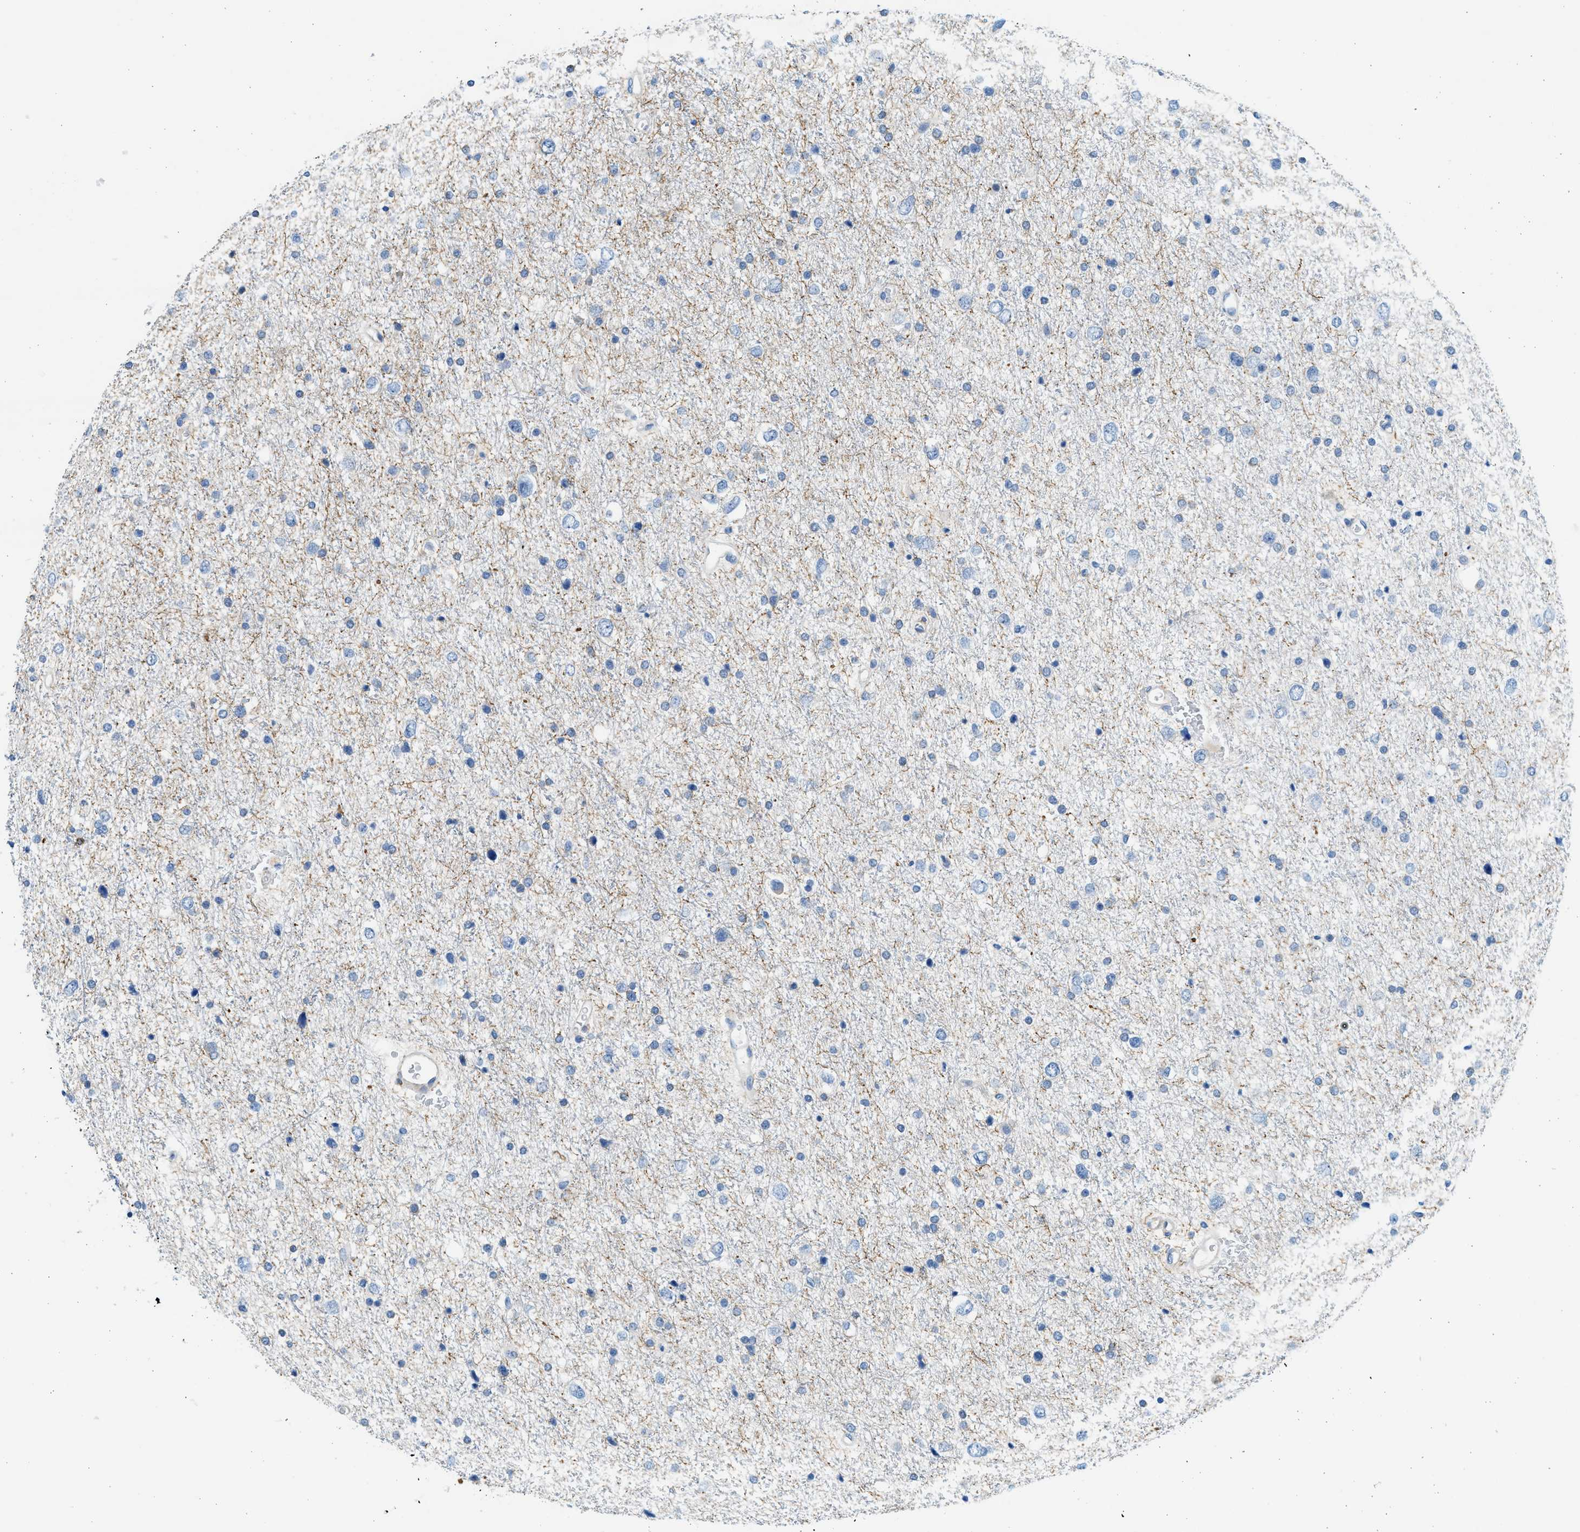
{"staining": {"intensity": "negative", "quantity": "none", "location": "none"}, "tissue": "glioma", "cell_type": "Tumor cells", "image_type": "cancer", "snomed": [{"axis": "morphology", "description": "Glioma, malignant, Low grade"}, {"axis": "topography", "description": "Brain"}], "caption": "The immunohistochemistry (IHC) photomicrograph has no significant expression in tumor cells of malignant glioma (low-grade) tissue.", "gene": "CNTN6", "patient": {"sex": "female", "age": 37}}